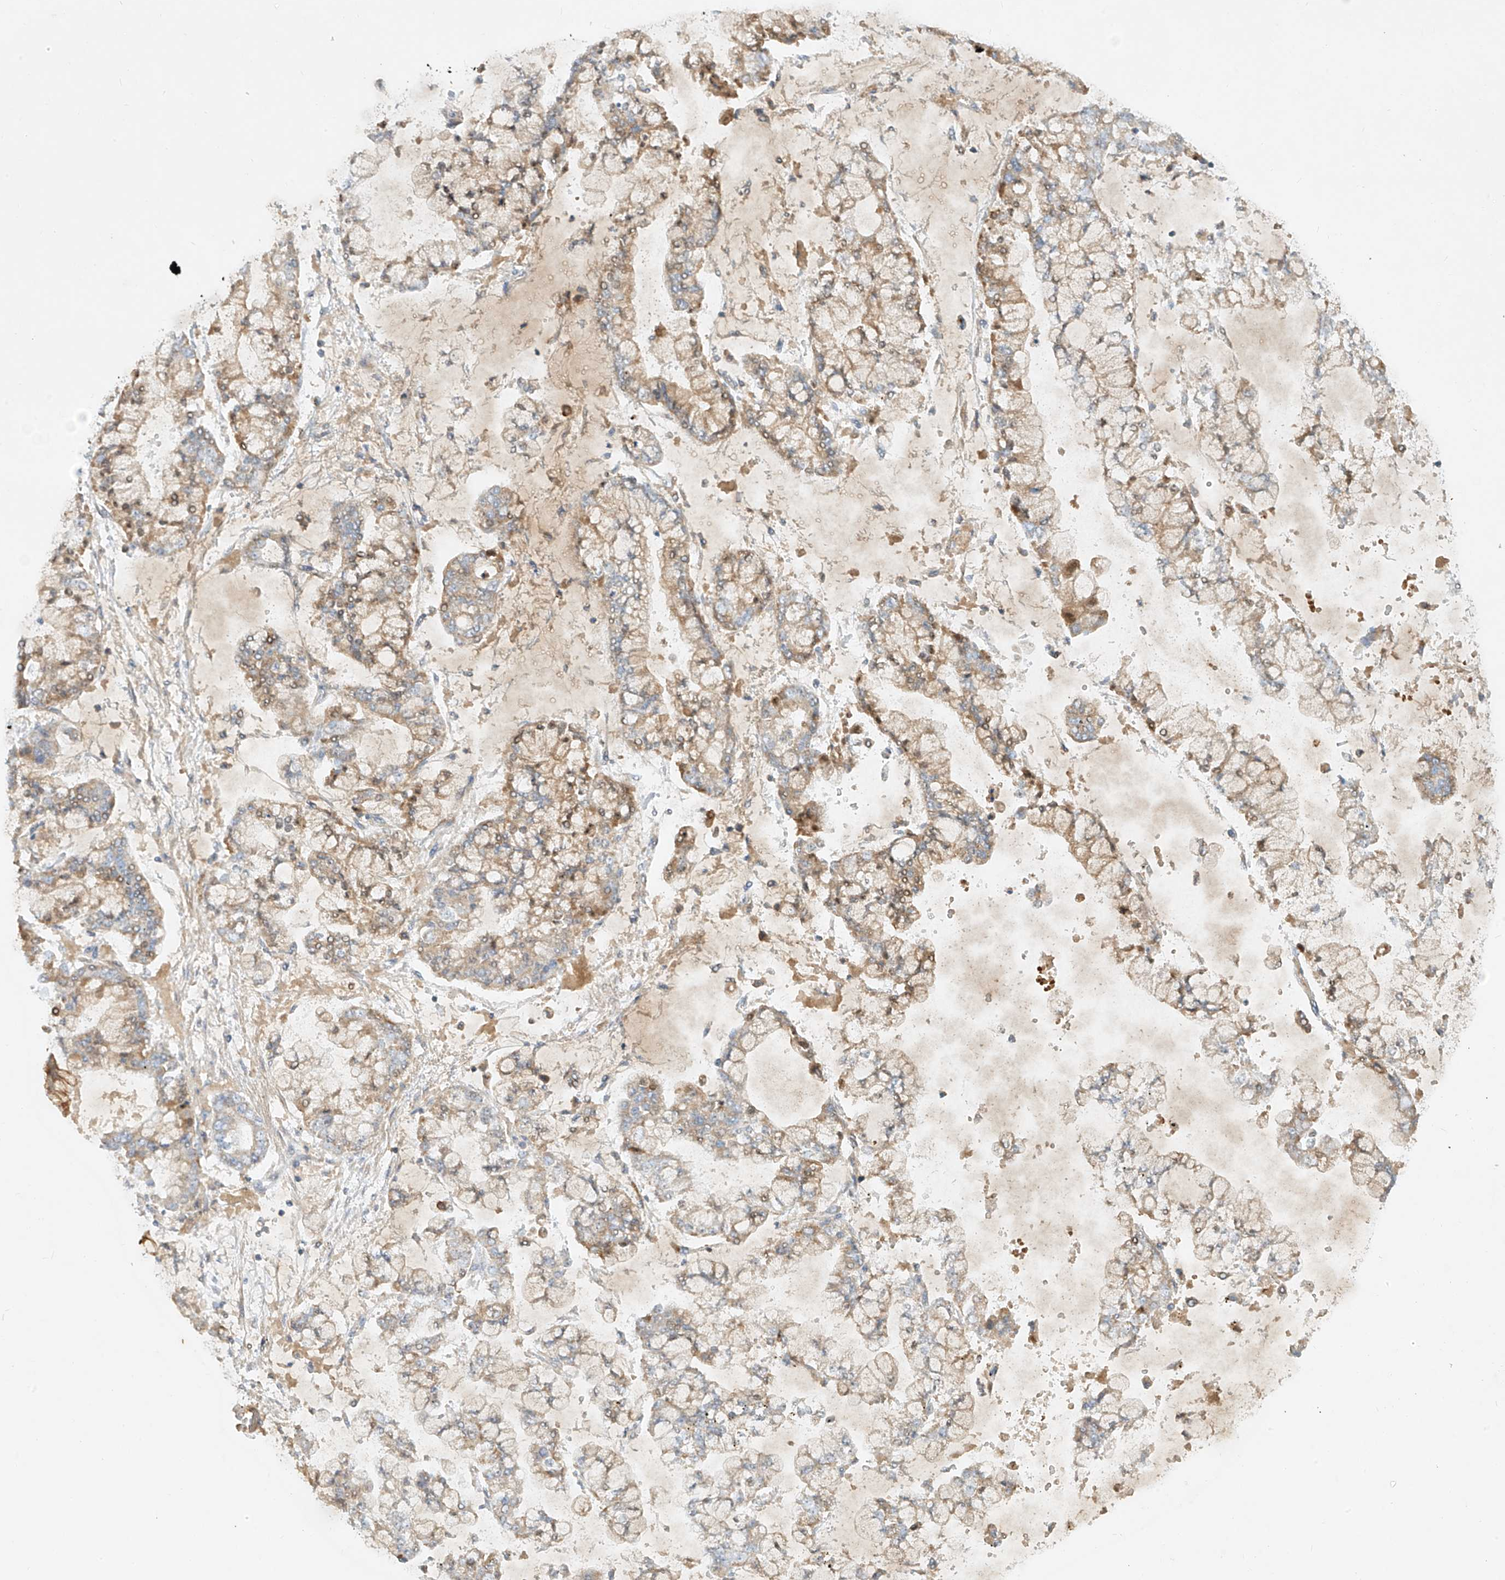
{"staining": {"intensity": "negative", "quantity": "none", "location": "none"}, "tissue": "stomach cancer", "cell_type": "Tumor cells", "image_type": "cancer", "snomed": [{"axis": "morphology", "description": "Normal tissue, NOS"}, {"axis": "morphology", "description": "Adenocarcinoma, NOS"}, {"axis": "topography", "description": "Stomach, upper"}, {"axis": "topography", "description": "Stomach"}], "caption": "Stomach adenocarcinoma was stained to show a protein in brown. There is no significant expression in tumor cells.", "gene": "KPNA7", "patient": {"sex": "male", "age": 76}}